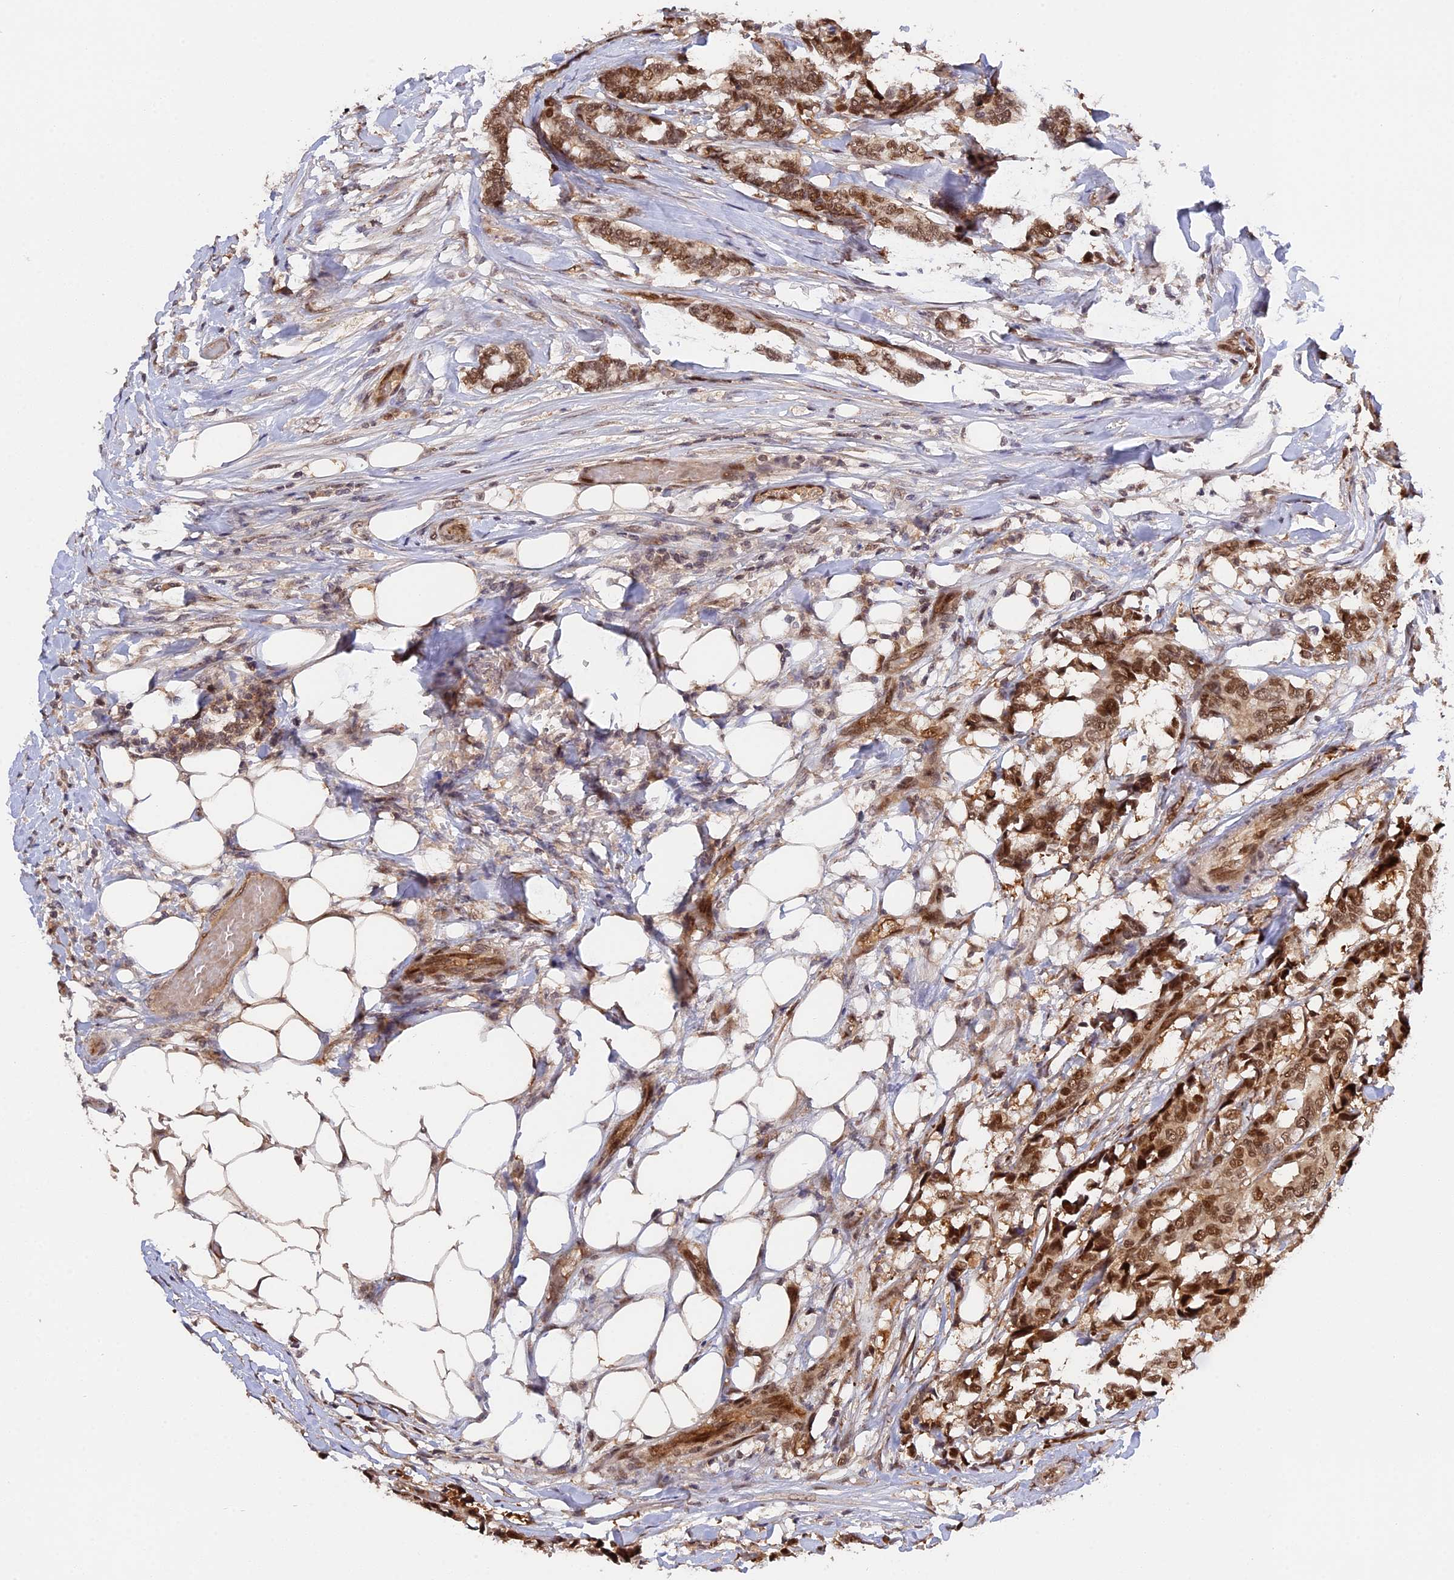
{"staining": {"intensity": "moderate", "quantity": "25%-75%", "location": "nuclear"}, "tissue": "breast cancer", "cell_type": "Tumor cells", "image_type": "cancer", "snomed": [{"axis": "morphology", "description": "Duct carcinoma"}, {"axis": "topography", "description": "Breast"}], "caption": "There is medium levels of moderate nuclear expression in tumor cells of breast intraductal carcinoma, as demonstrated by immunohistochemical staining (brown color).", "gene": "ZNF428", "patient": {"sex": "female", "age": 87}}